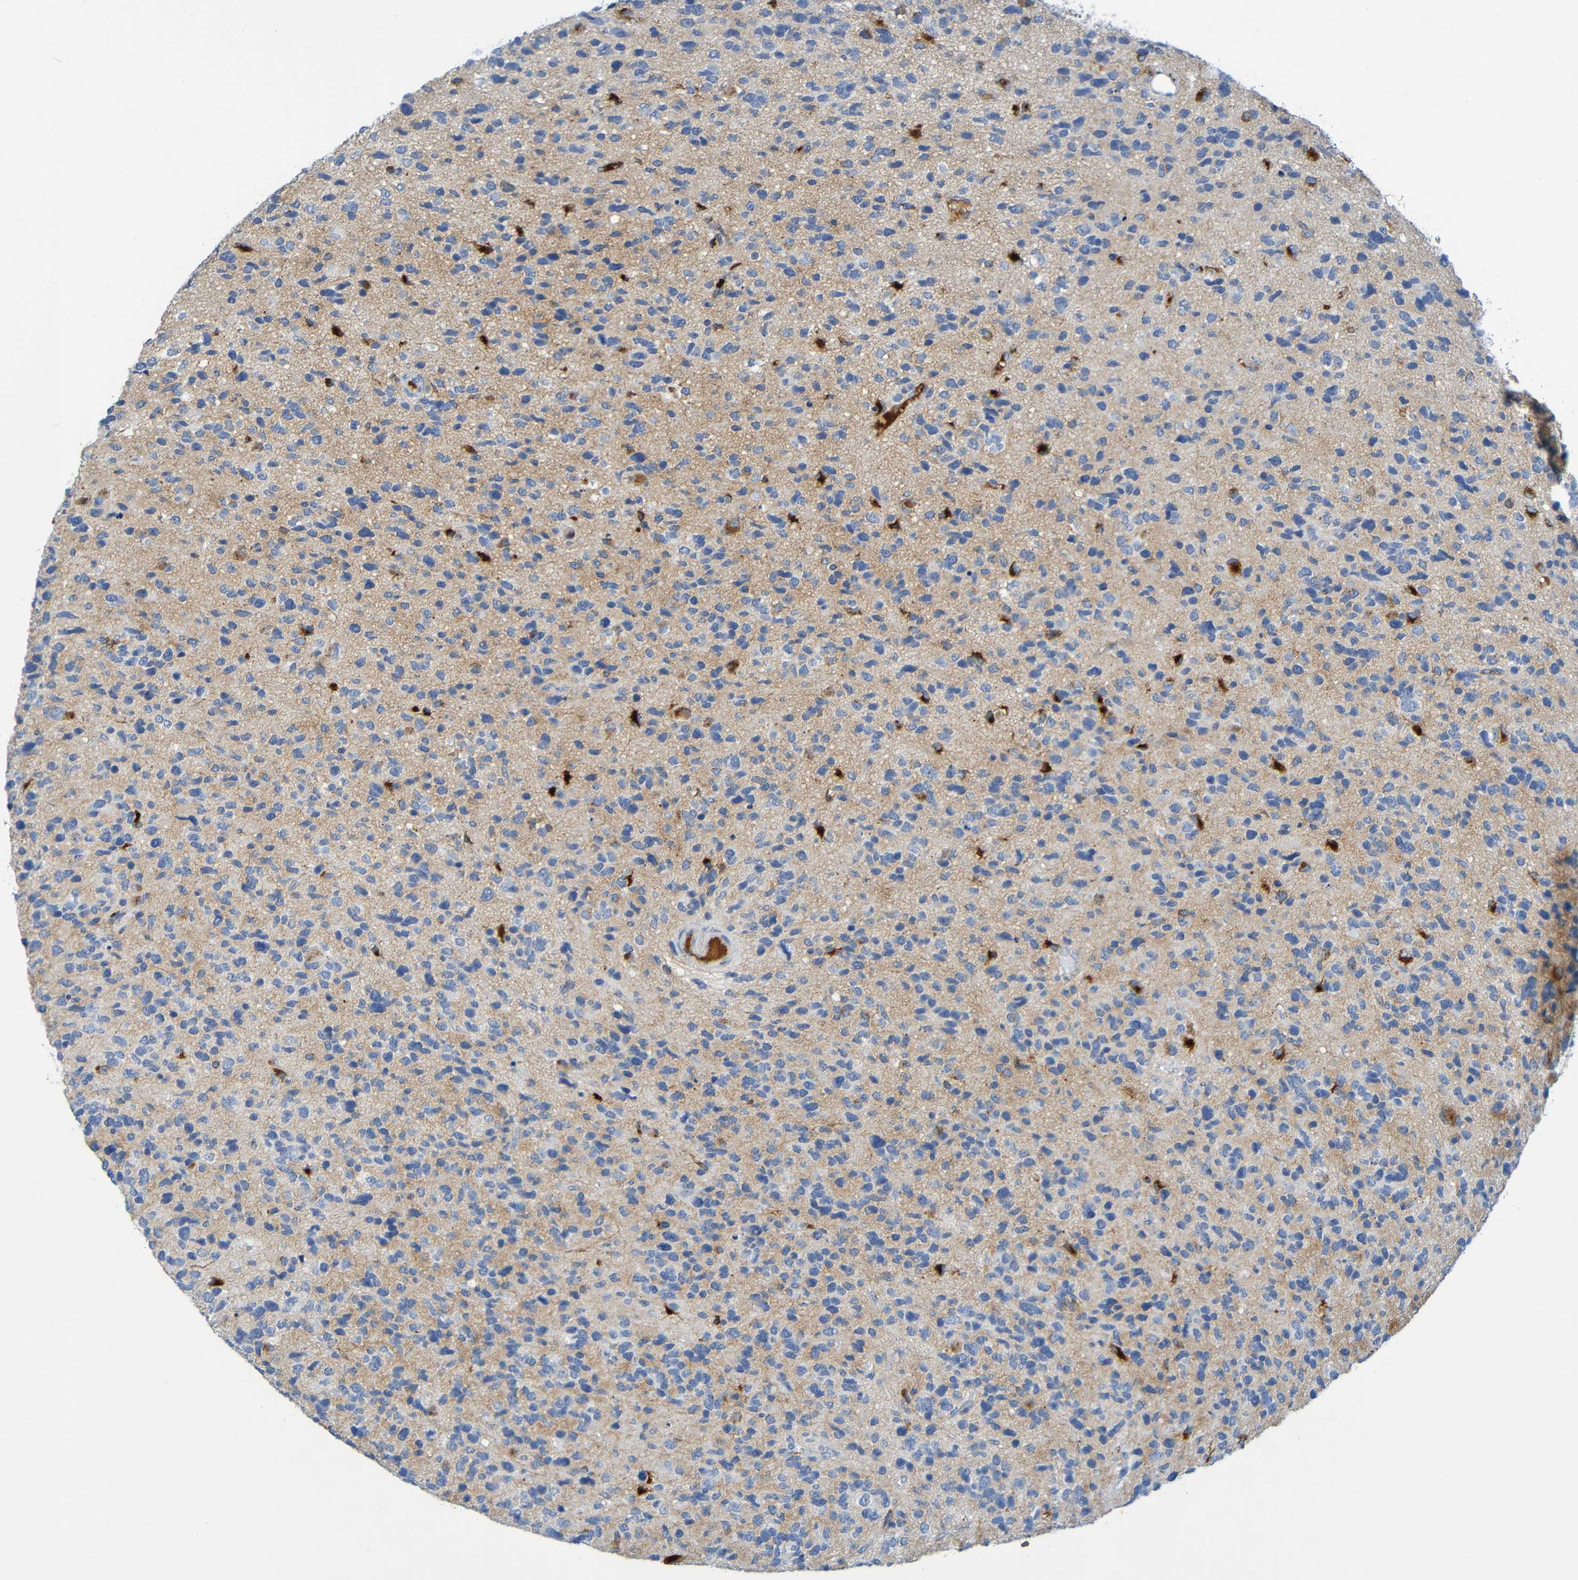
{"staining": {"intensity": "strong", "quantity": "<25%", "location": "cytoplasmic/membranous"}, "tissue": "glioma", "cell_type": "Tumor cells", "image_type": "cancer", "snomed": [{"axis": "morphology", "description": "Glioma, malignant, High grade"}, {"axis": "topography", "description": "Brain"}], "caption": "Strong cytoplasmic/membranous protein expression is seen in approximately <25% of tumor cells in malignant glioma (high-grade). Immunohistochemistry (ihc) stains the protein of interest in brown and the nuclei are stained blue.", "gene": "IL10", "patient": {"sex": "female", "age": 58}}